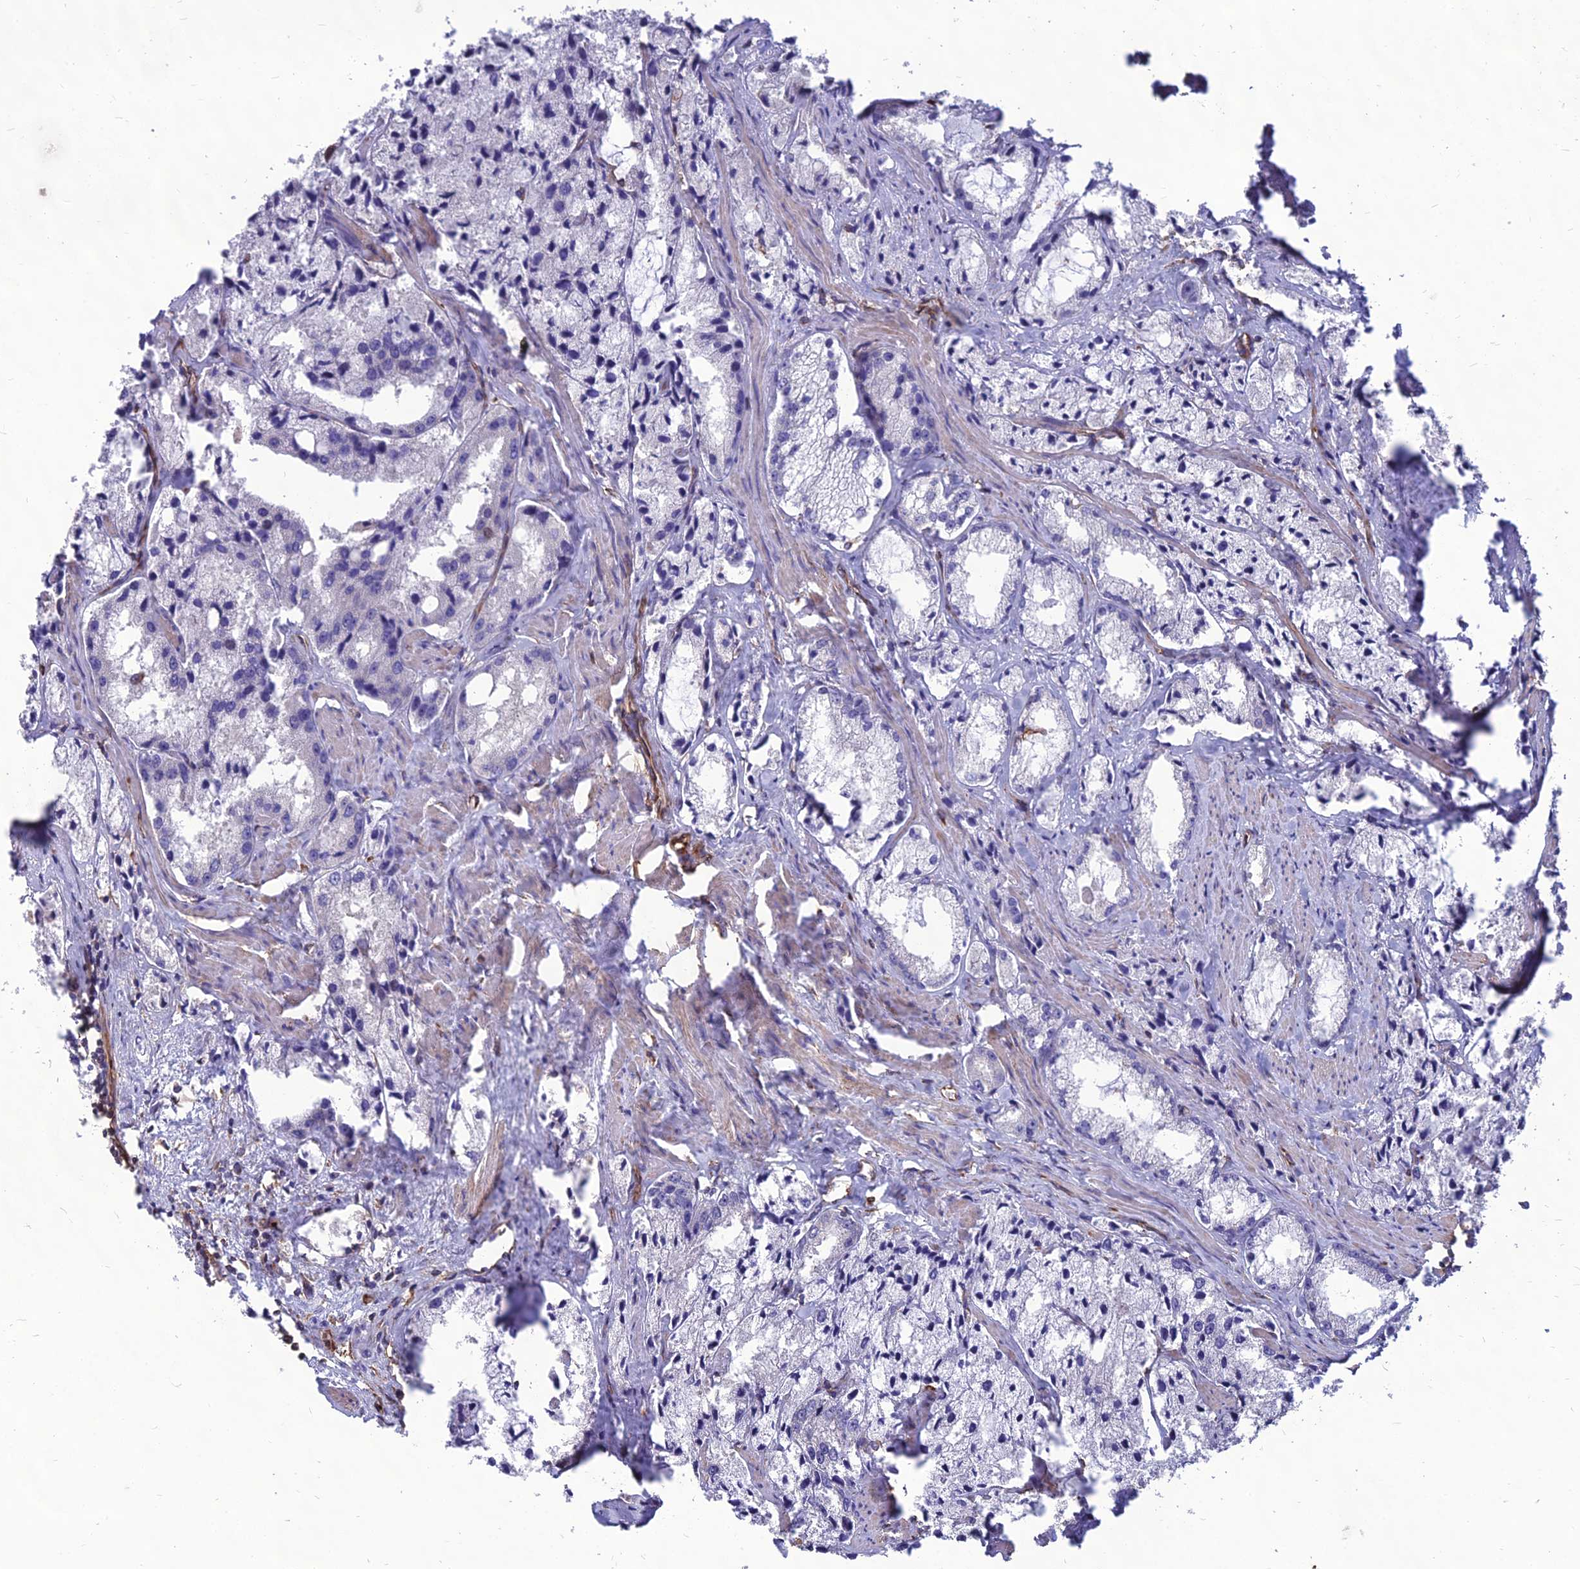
{"staining": {"intensity": "negative", "quantity": "none", "location": "none"}, "tissue": "prostate cancer", "cell_type": "Tumor cells", "image_type": "cancer", "snomed": [{"axis": "morphology", "description": "Adenocarcinoma, High grade"}, {"axis": "topography", "description": "Prostate"}], "caption": "DAB immunohistochemical staining of prostate adenocarcinoma (high-grade) demonstrates no significant positivity in tumor cells. (Brightfield microscopy of DAB (3,3'-diaminobenzidine) IHC at high magnification).", "gene": "PSMD11", "patient": {"sex": "male", "age": 66}}